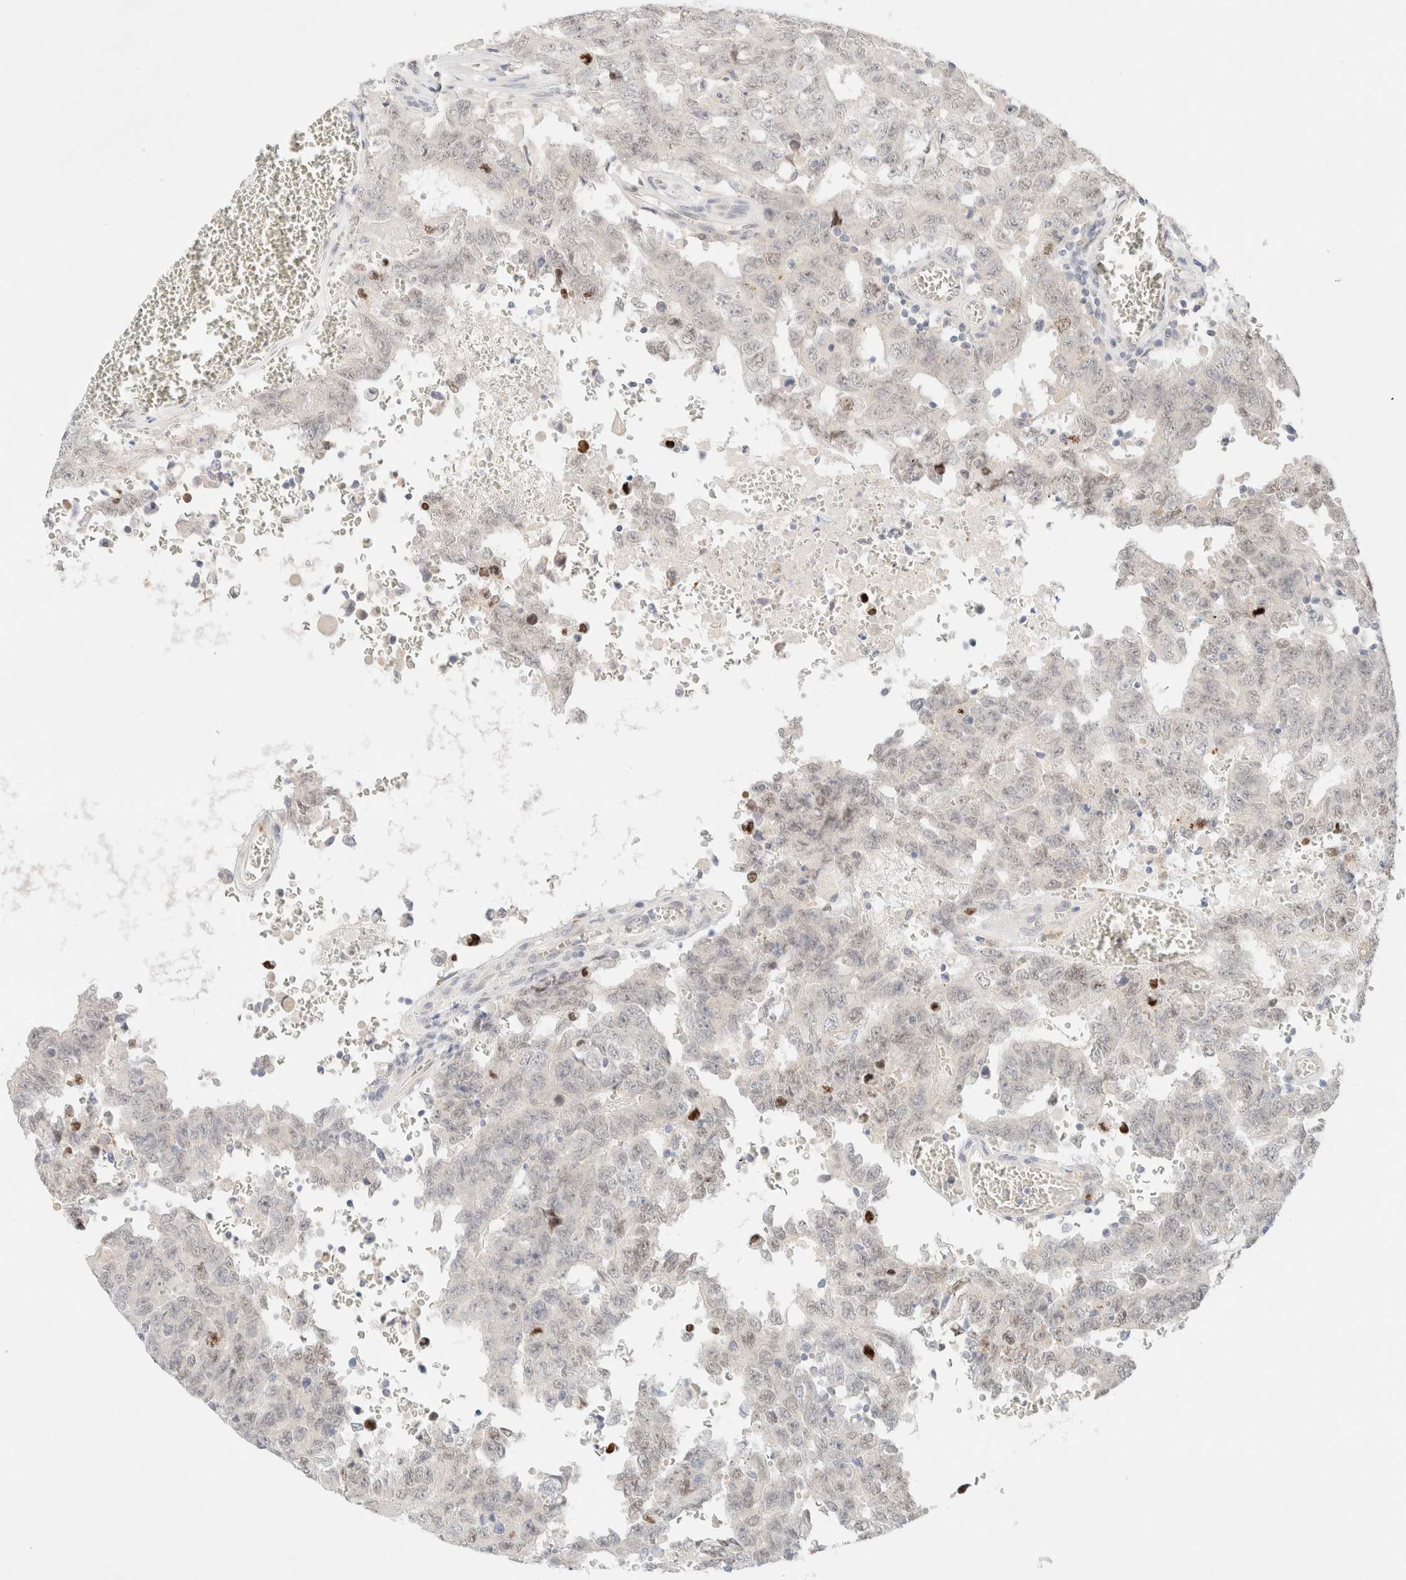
{"staining": {"intensity": "weak", "quantity": "25%-75%", "location": "nuclear"}, "tissue": "testis cancer", "cell_type": "Tumor cells", "image_type": "cancer", "snomed": [{"axis": "morphology", "description": "Carcinoma, Embryonal, NOS"}, {"axis": "topography", "description": "Testis"}], "caption": "Tumor cells reveal low levels of weak nuclear expression in approximately 25%-75% of cells in human testis cancer.", "gene": "SGSM2", "patient": {"sex": "male", "age": 26}}